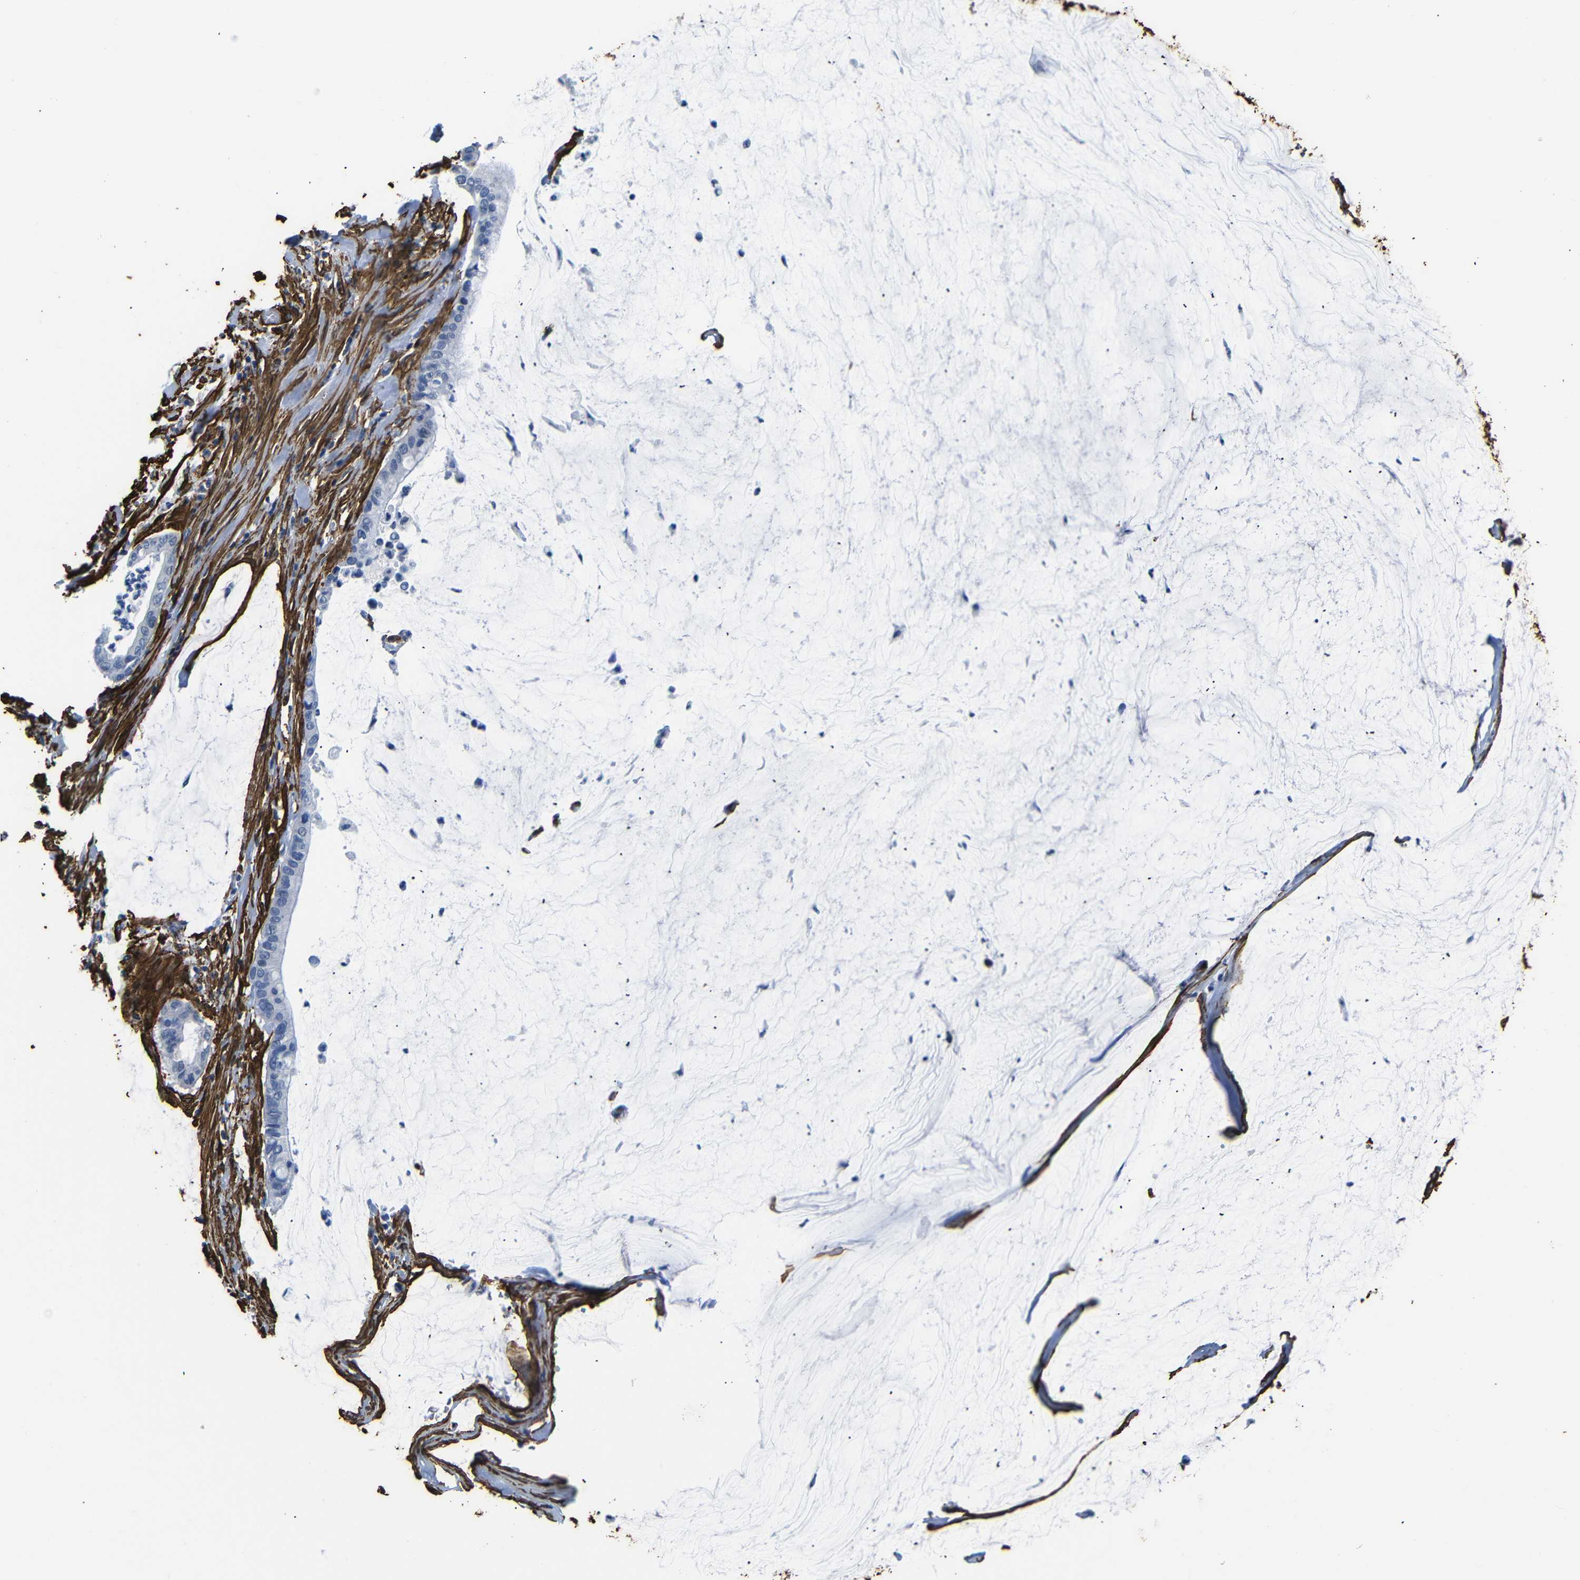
{"staining": {"intensity": "negative", "quantity": "none", "location": "none"}, "tissue": "pancreatic cancer", "cell_type": "Tumor cells", "image_type": "cancer", "snomed": [{"axis": "morphology", "description": "Adenocarcinoma, NOS"}, {"axis": "topography", "description": "Pancreas"}], "caption": "Human pancreatic cancer (adenocarcinoma) stained for a protein using IHC reveals no positivity in tumor cells.", "gene": "ACTA2", "patient": {"sex": "male", "age": 41}}